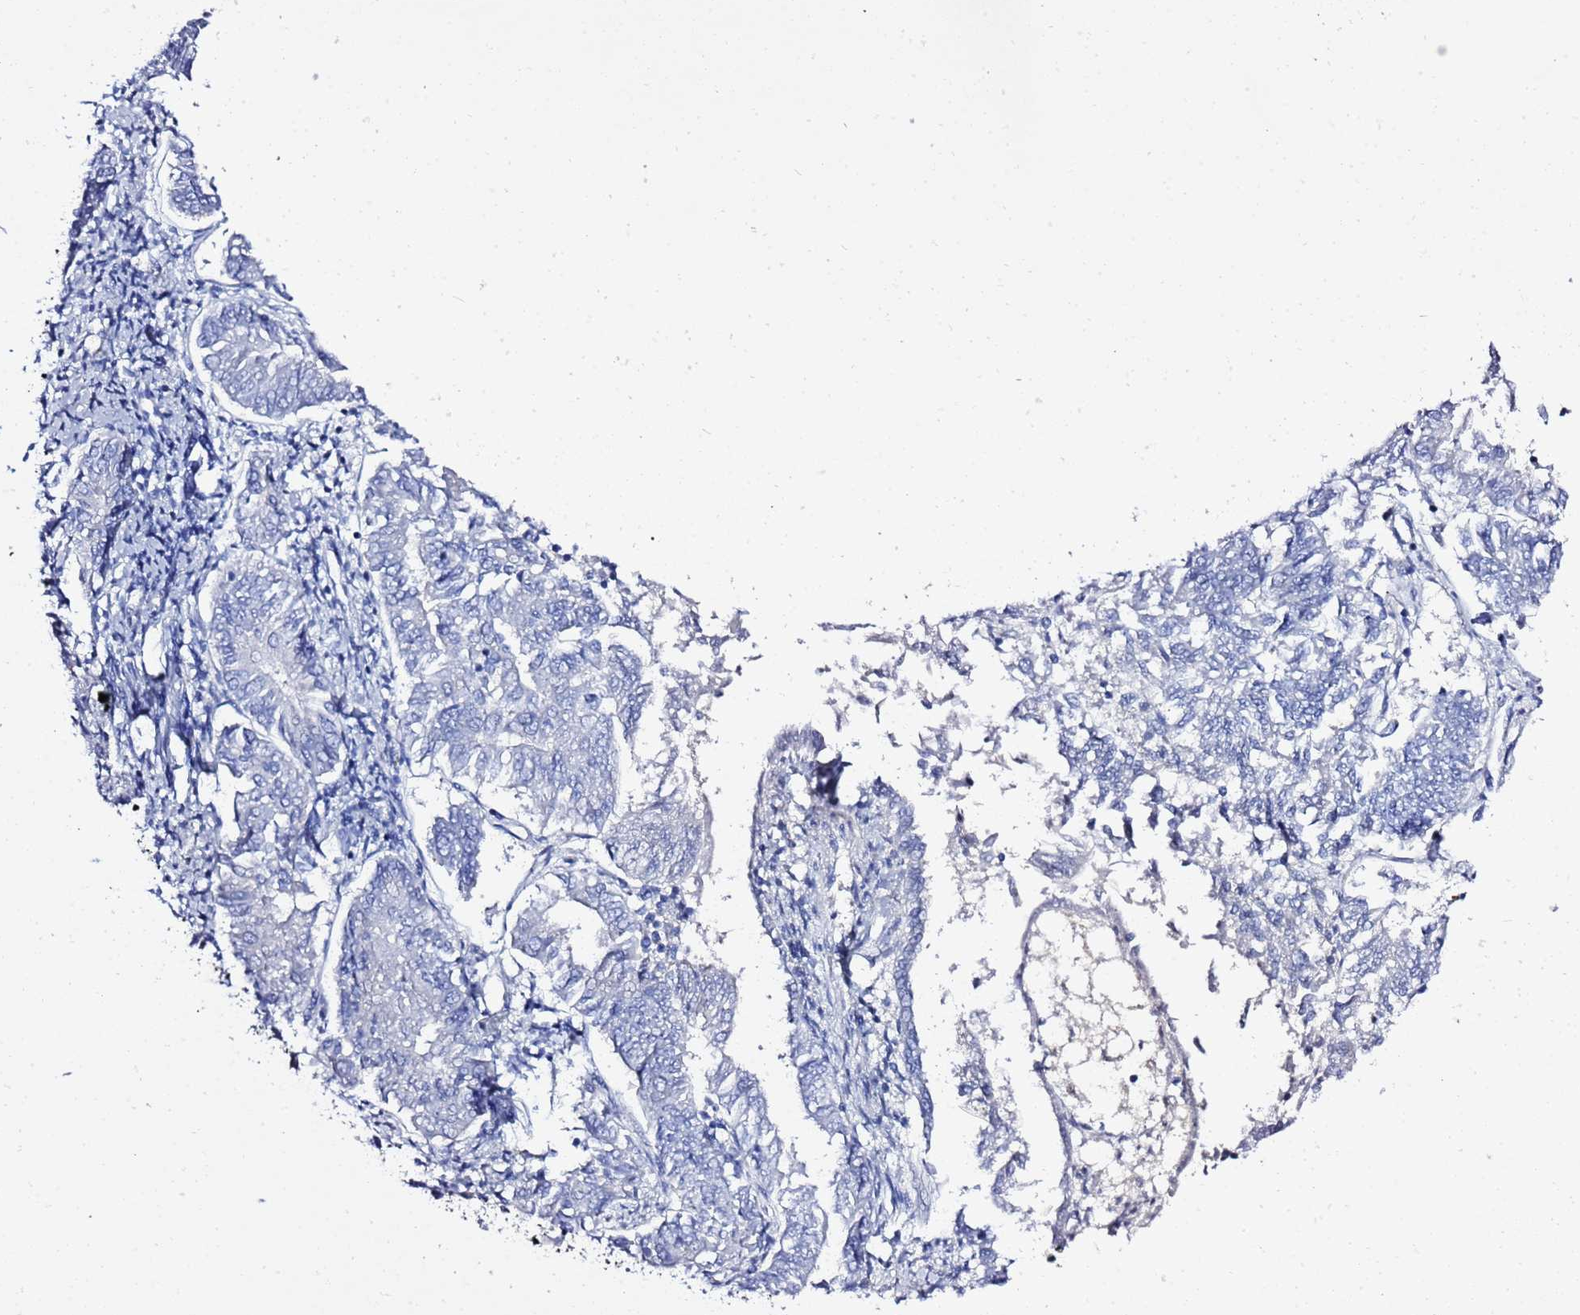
{"staining": {"intensity": "negative", "quantity": "none", "location": "none"}, "tissue": "endometrial cancer", "cell_type": "Tumor cells", "image_type": "cancer", "snomed": [{"axis": "morphology", "description": "Adenocarcinoma, NOS"}, {"axis": "topography", "description": "Endometrium"}], "caption": "Immunohistochemistry of endometrial cancer shows no staining in tumor cells. Brightfield microscopy of IHC stained with DAB (brown) and hematoxylin (blue), captured at high magnification.", "gene": "USP18", "patient": {"sex": "female", "age": 58}}